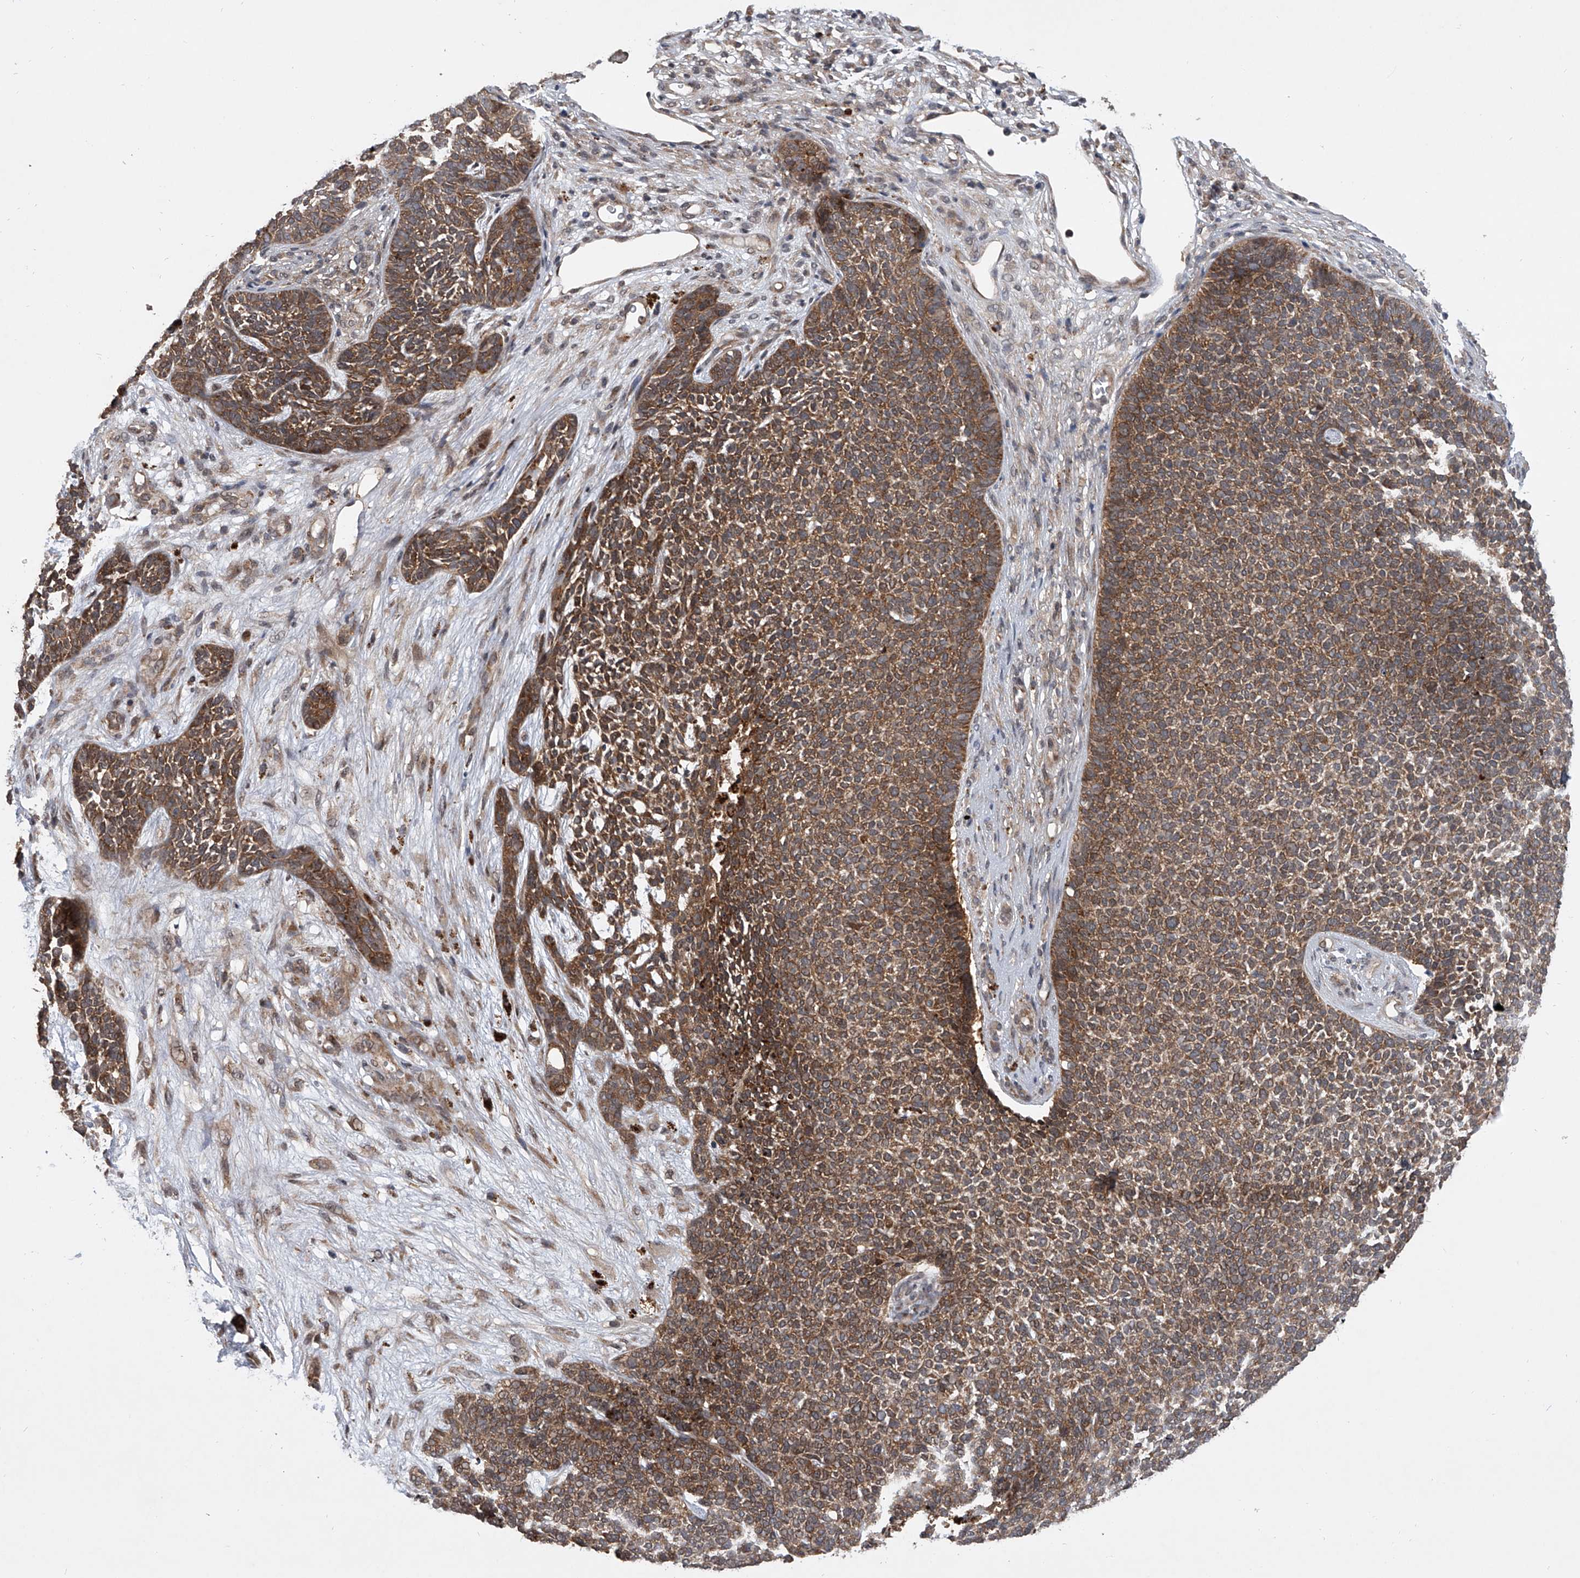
{"staining": {"intensity": "moderate", "quantity": "<25%", "location": "cytoplasmic/membranous"}, "tissue": "skin cancer", "cell_type": "Tumor cells", "image_type": "cancer", "snomed": [{"axis": "morphology", "description": "Basal cell carcinoma"}, {"axis": "topography", "description": "Skin"}], "caption": "Skin basal cell carcinoma stained with DAB (3,3'-diaminobenzidine) immunohistochemistry exhibits low levels of moderate cytoplasmic/membranous staining in about <25% of tumor cells. (DAB IHC with brightfield microscopy, high magnification).", "gene": "GEMIN8", "patient": {"sex": "female", "age": 84}}